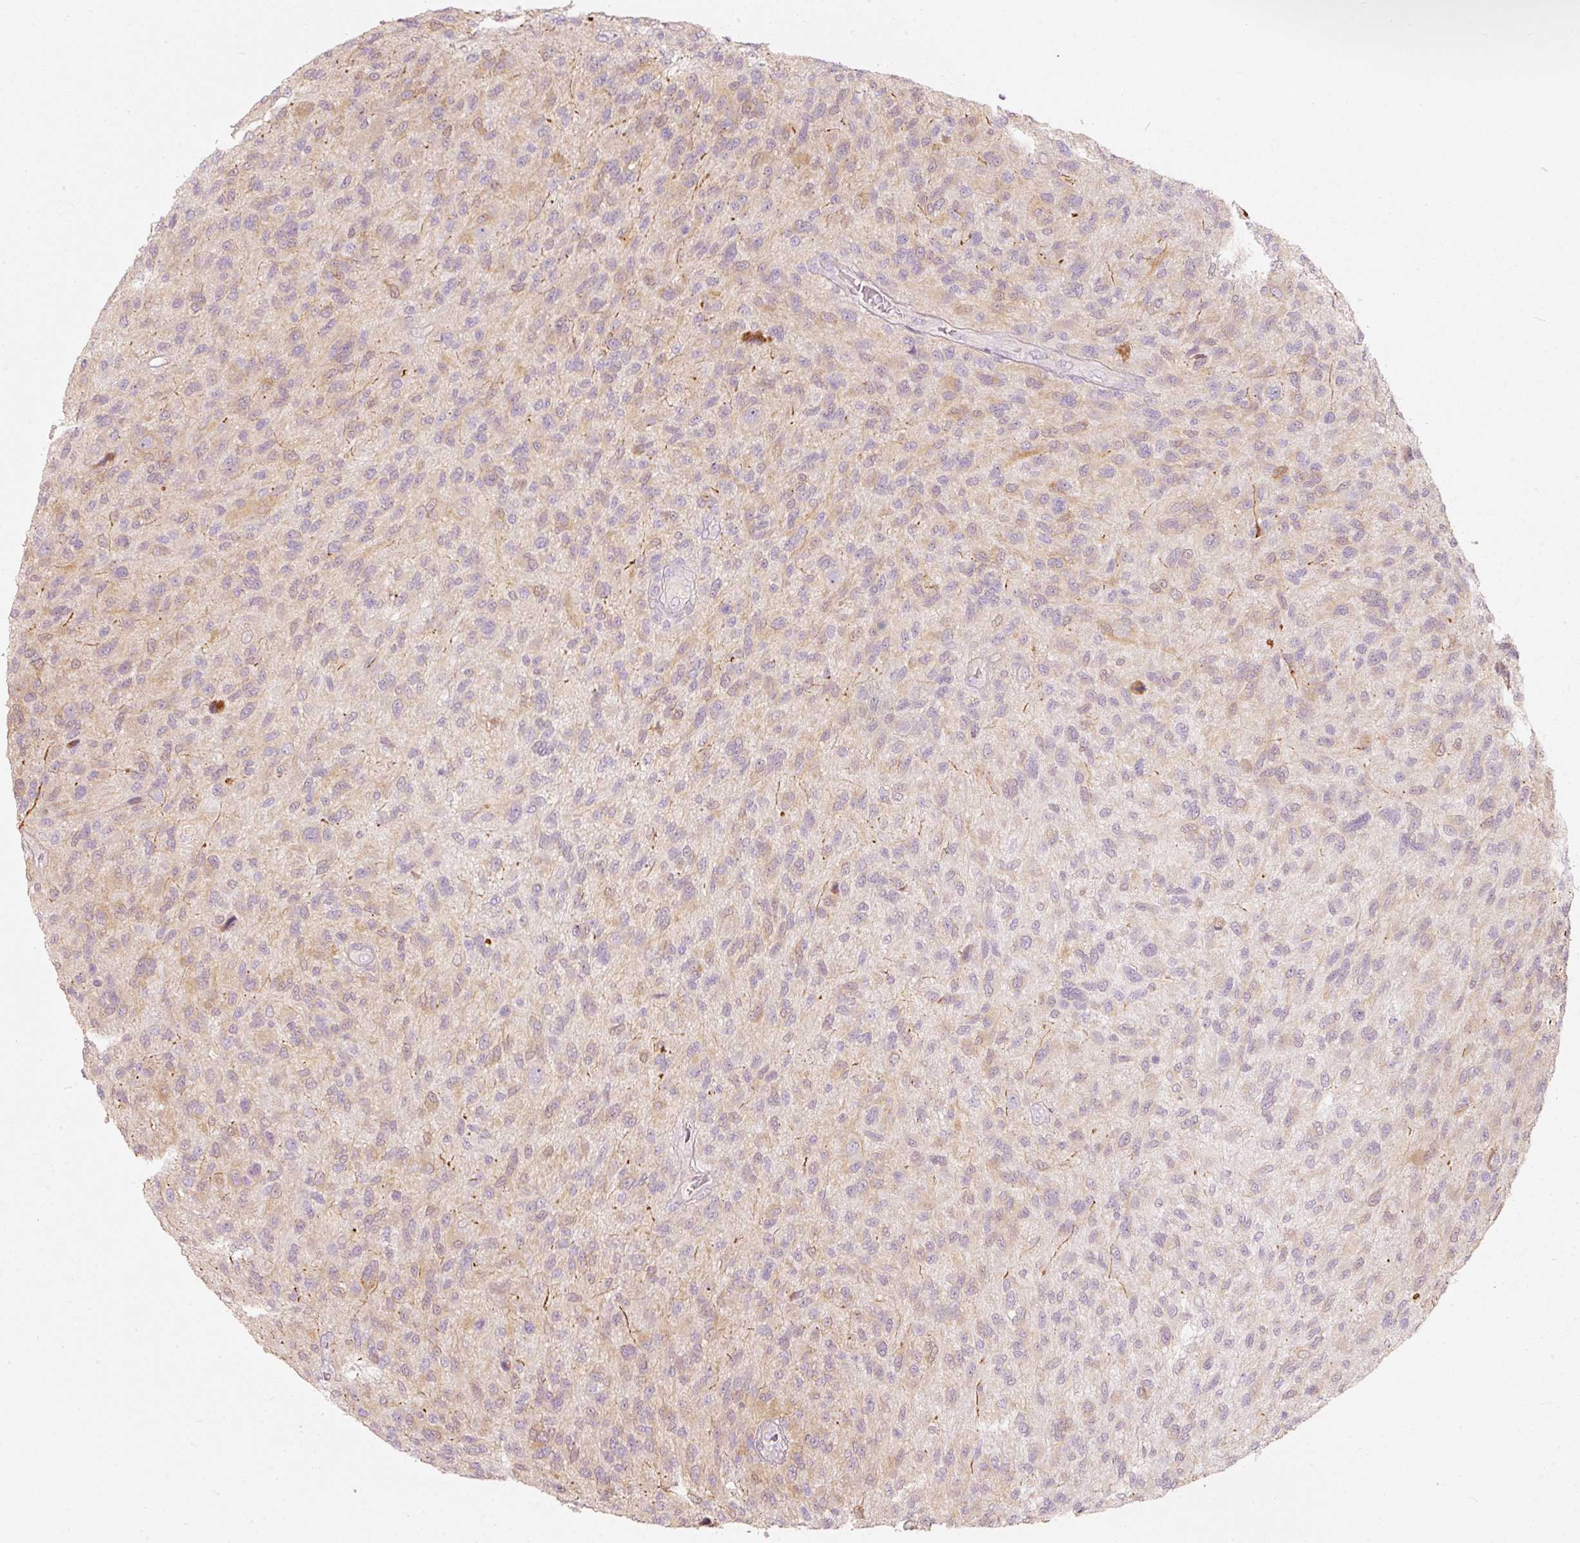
{"staining": {"intensity": "negative", "quantity": "none", "location": "none"}, "tissue": "glioma", "cell_type": "Tumor cells", "image_type": "cancer", "snomed": [{"axis": "morphology", "description": "Glioma, malignant, High grade"}, {"axis": "topography", "description": "Brain"}], "caption": "Protein analysis of malignant glioma (high-grade) shows no significant expression in tumor cells.", "gene": "SLC20A1", "patient": {"sex": "male", "age": 47}}